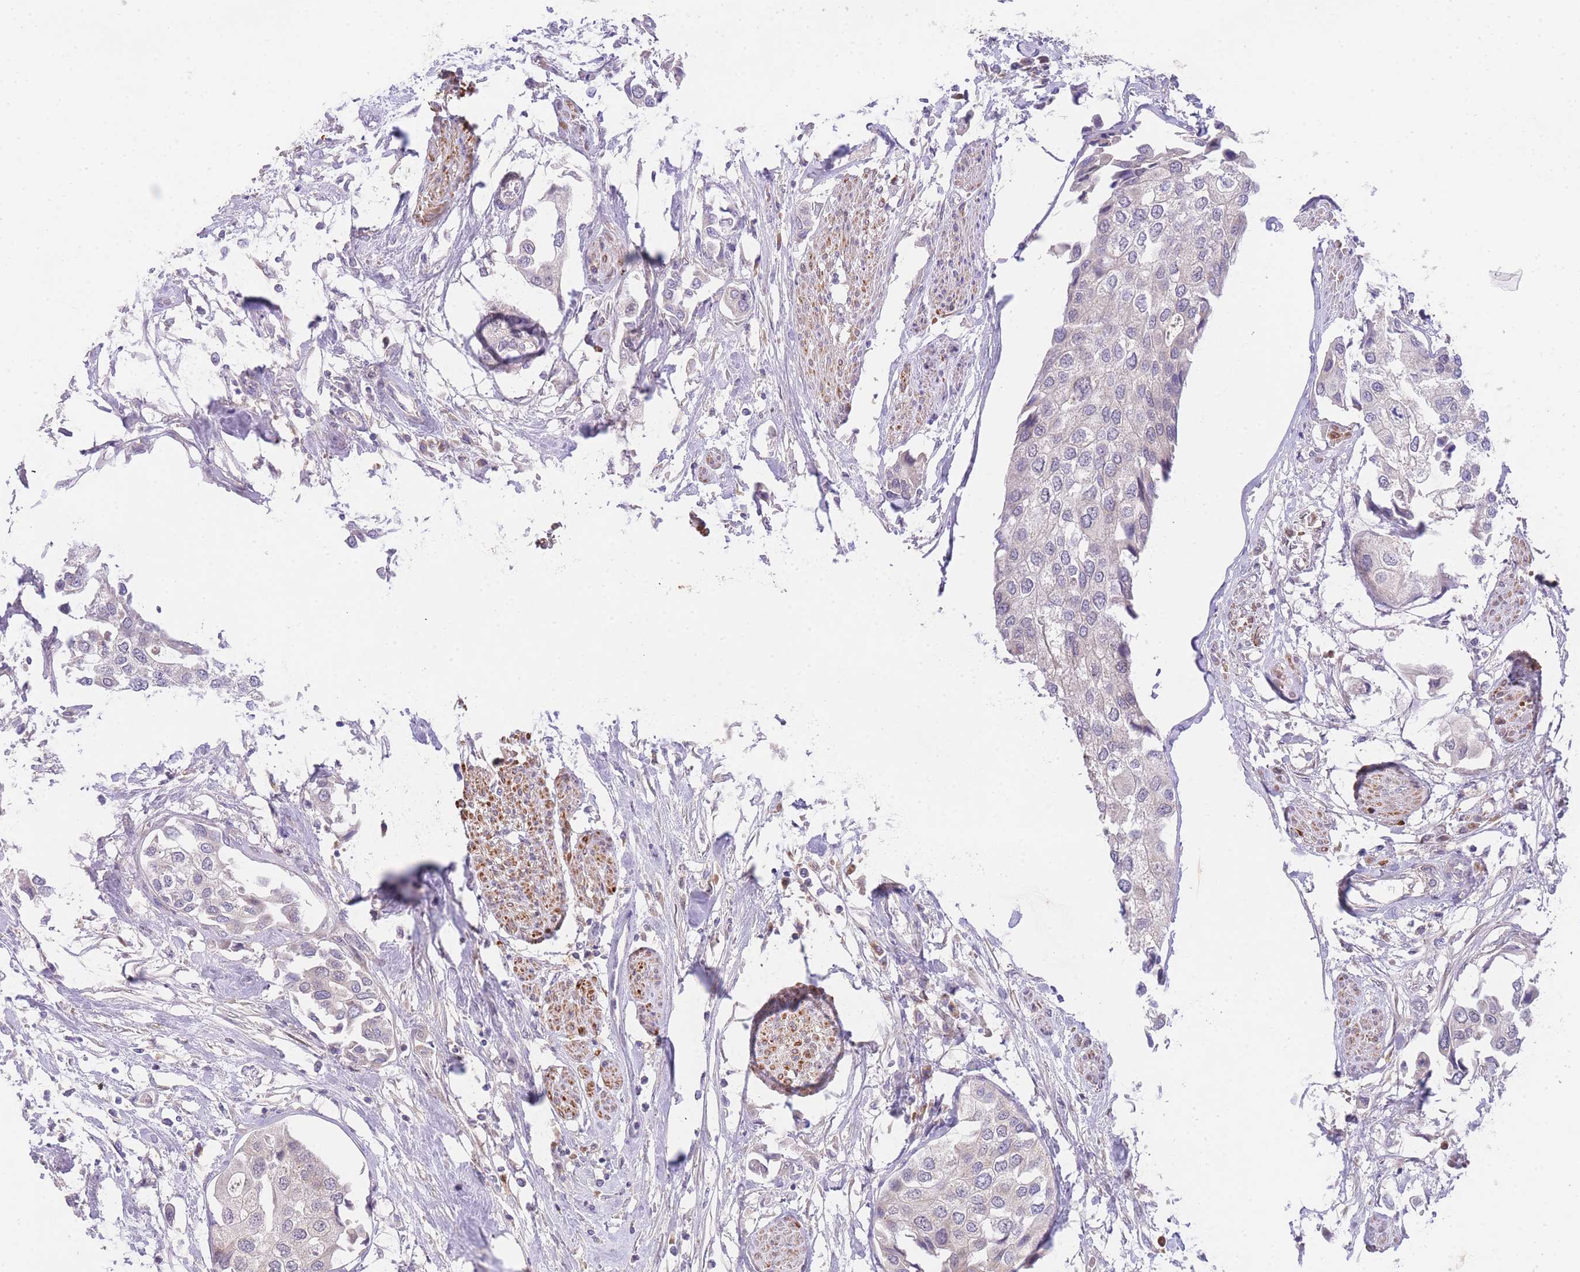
{"staining": {"intensity": "negative", "quantity": "none", "location": "none"}, "tissue": "urothelial cancer", "cell_type": "Tumor cells", "image_type": "cancer", "snomed": [{"axis": "morphology", "description": "Urothelial carcinoma, High grade"}, {"axis": "topography", "description": "Urinary bladder"}], "caption": "DAB (3,3'-diaminobenzidine) immunohistochemical staining of human urothelial cancer reveals no significant staining in tumor cells.", "gene": "SLC25A33", "patient": {"sex": "male", "age": 64}}